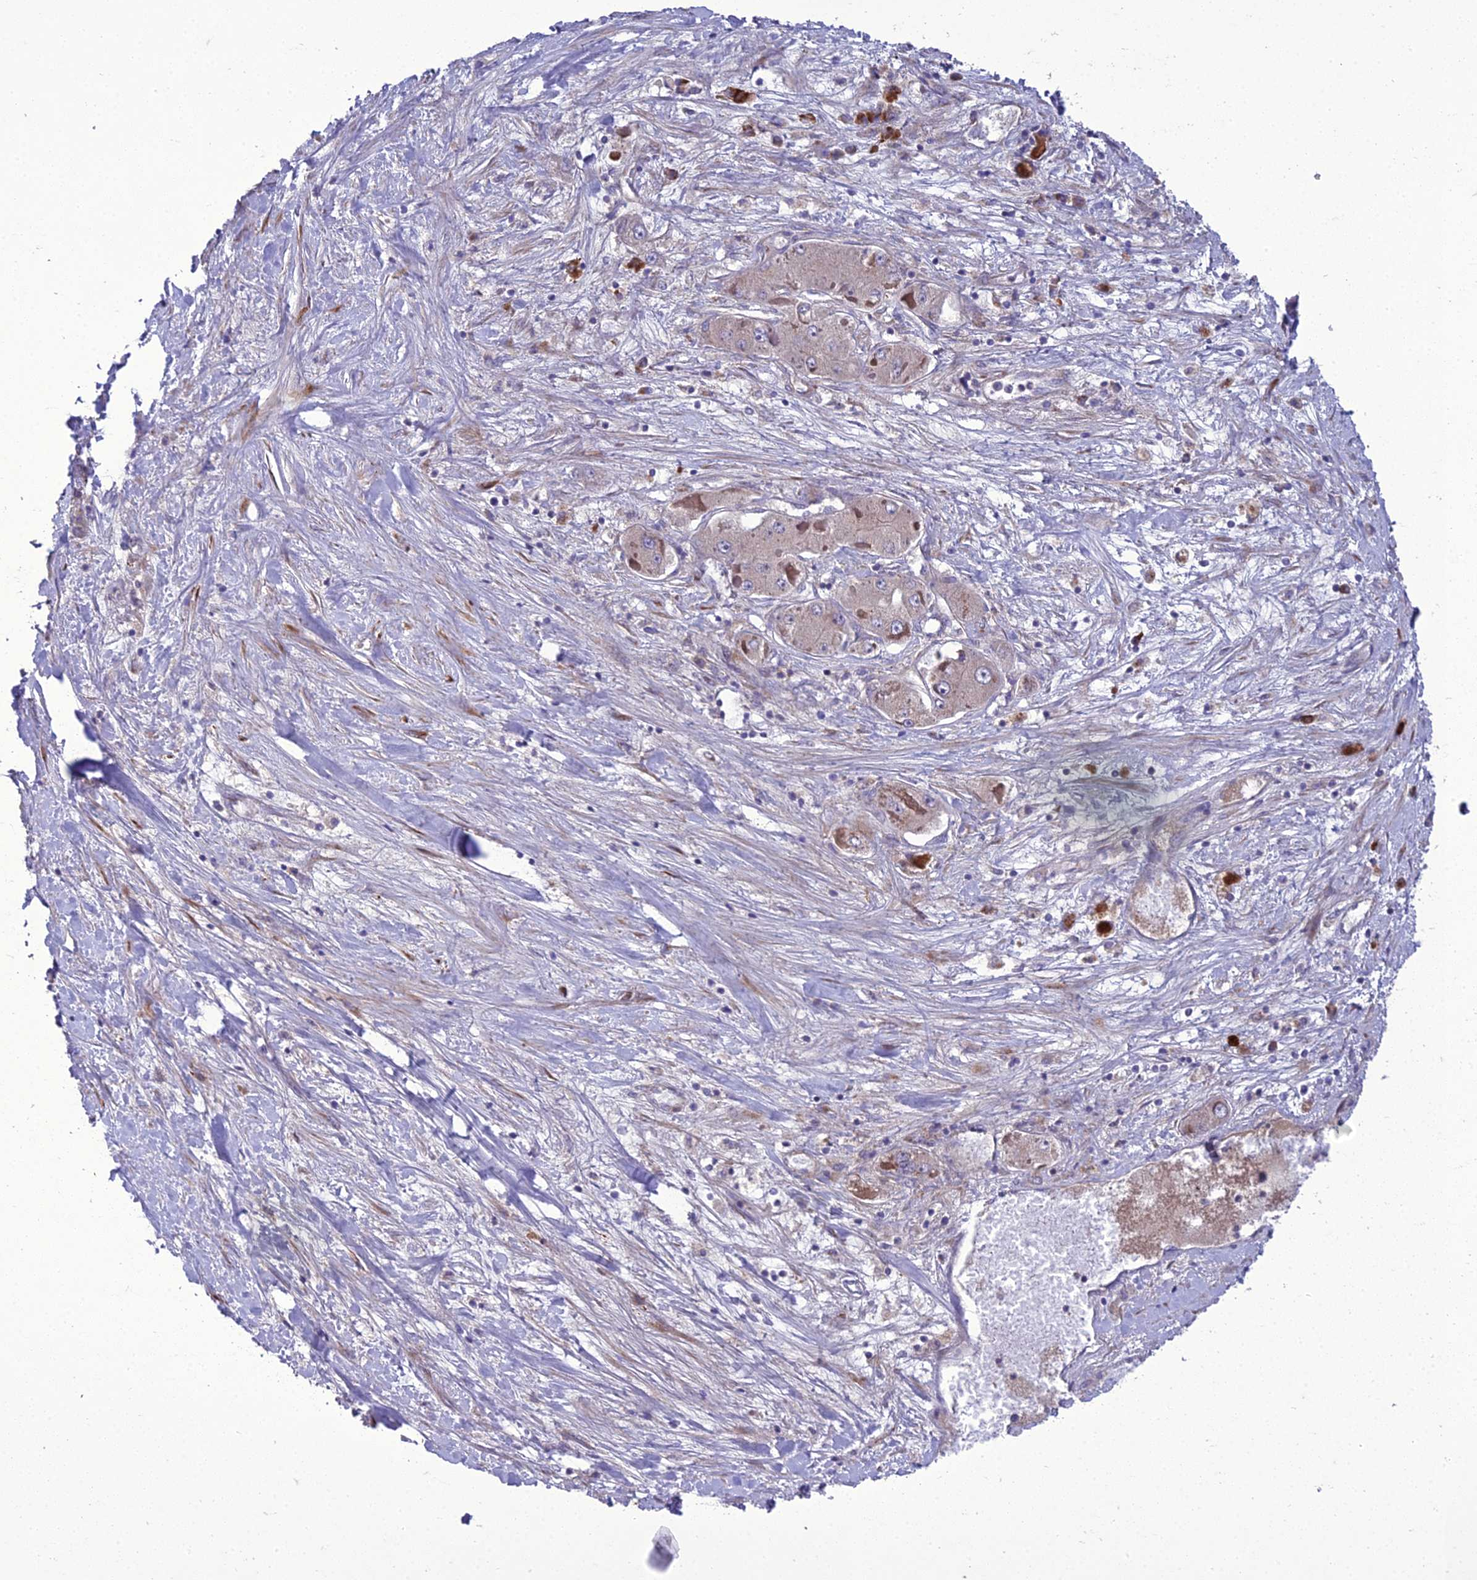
{"staining": {"intensity": "negative", "quantity": "none", "location": "none"}, "tissue": "liver cancer", "cell_type": "Tumor cells", "image_type": "cancer", "snomed": [{"axis": "morphology", "description": "Carcinoma, Hepatocellular, NOS"}, {"axis": "topography", "description": "Liver"}], "caption": "Human liver hepatocellular carcinoma stained for a protein using IHC shows no staining in tumor cells.", "gene": "ADIPOR2", "patient": {"sex": "female", "age": 73}}